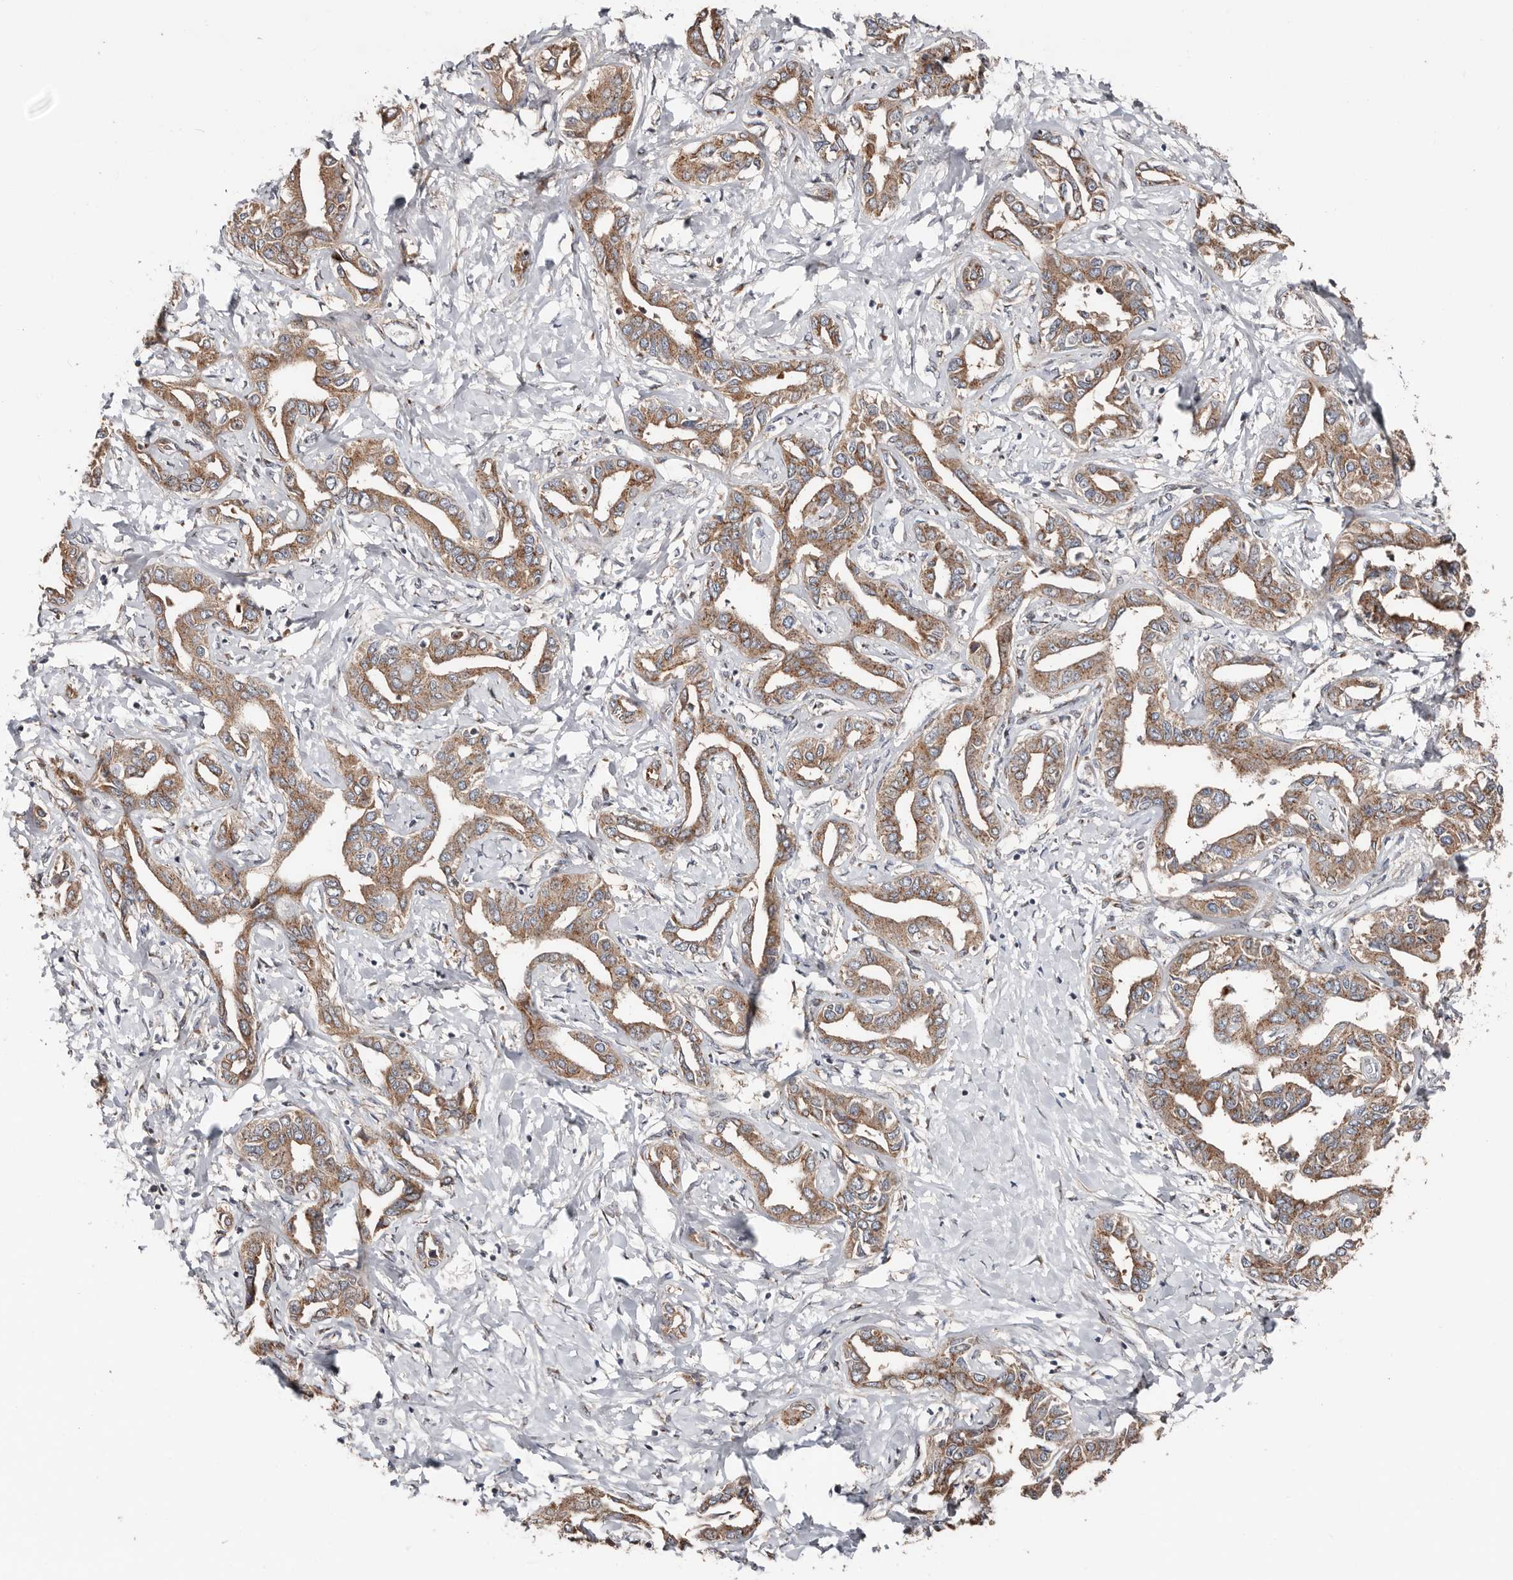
{"staining": {"intensity": "moderate", "quantity": ">75%", "location": "cytoplasmic/membranous"}, "tissue": "liver cancer", "cell_type": "Tumor cells", "image_type": "cancer", "snomed": [{"axis": "morphology", "description": "Cholangiocarcinoma"}, {"axis": "topography", "description": "Liver"}], "caption": "Liver cholangiocarcinoma stained for a protein (brown) demonstrates moderate cytoplasmic/membranous positive positivity in approximately >75% of tumor cells.", "gene": "COG1", "patient": {"sex": "male", "age": 59}}